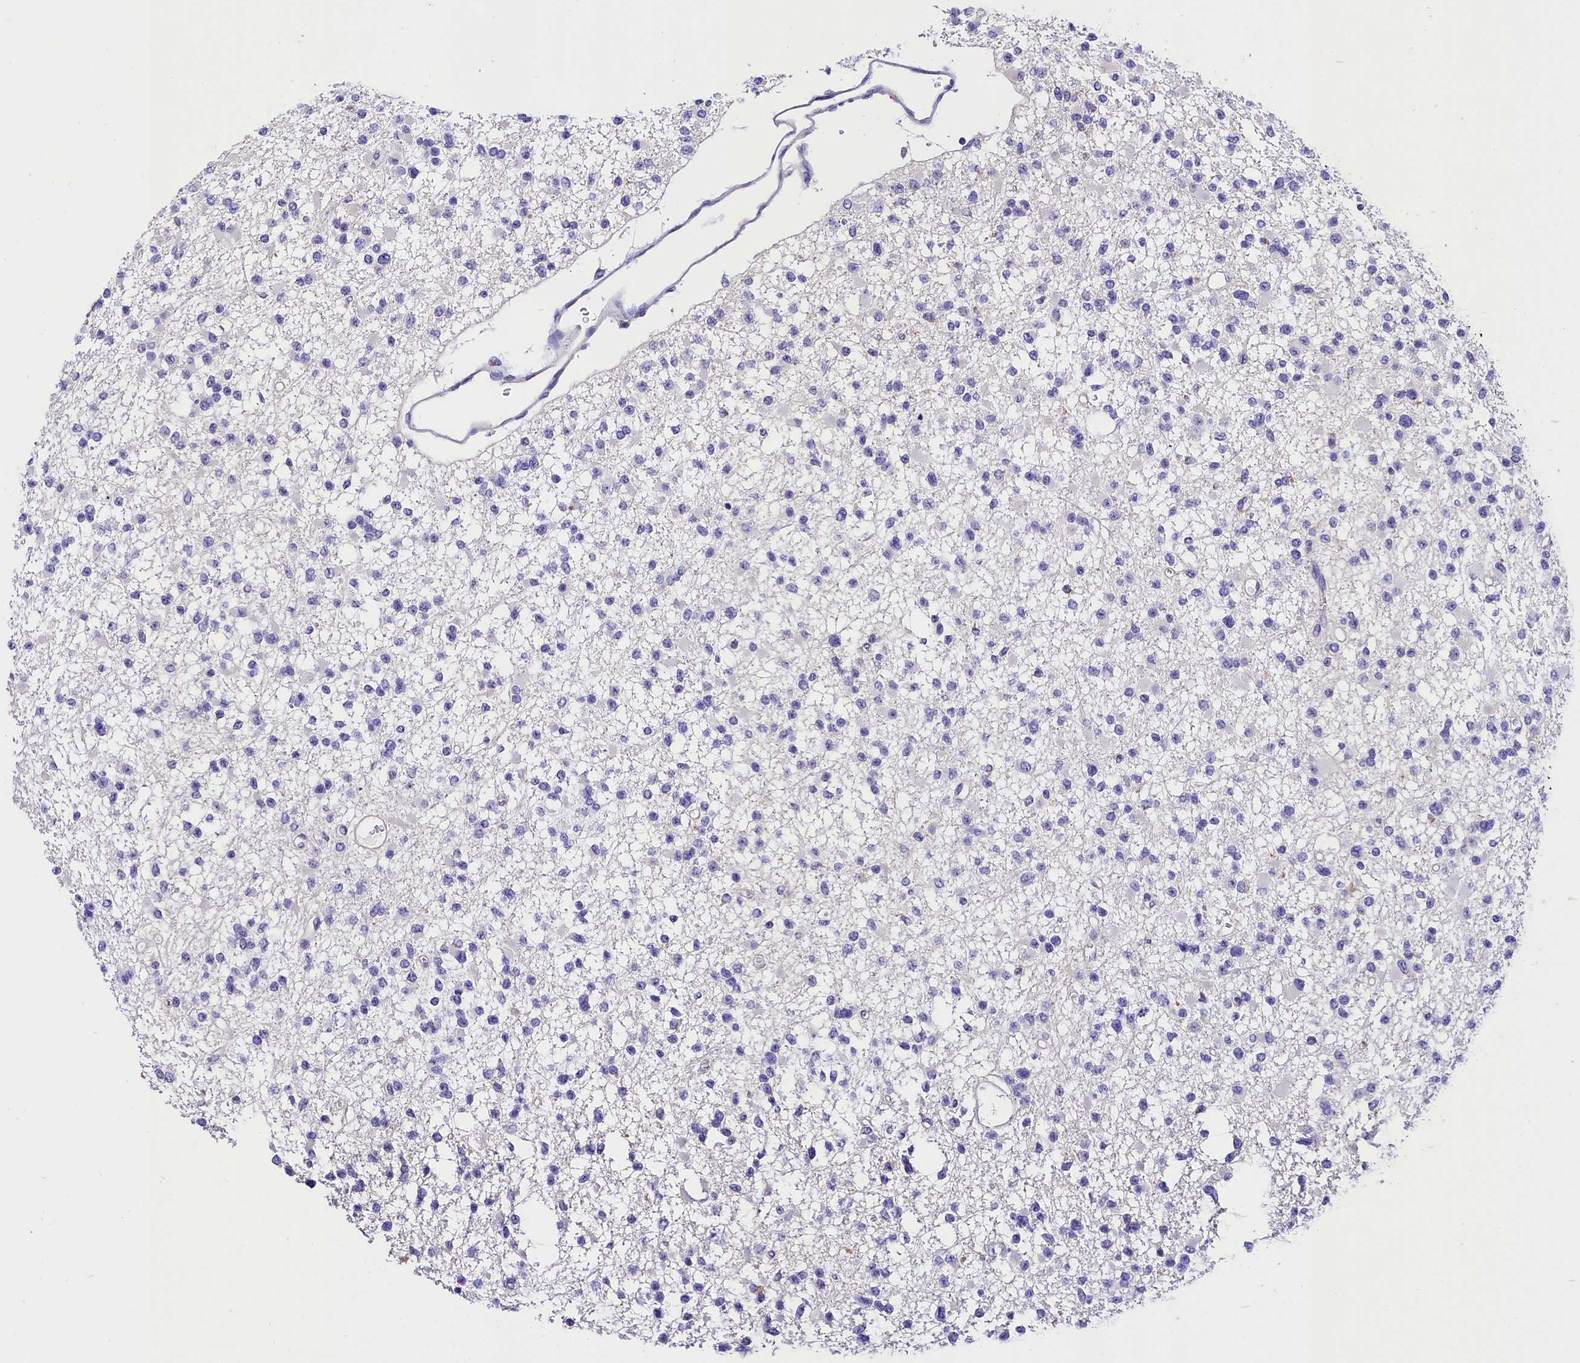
{"staining": {"intensity": "negative", "quantity": "none", "location": "none"}, "tissue": "glioma", "cell_type": "Tumor cells", "image_type": "cancer", "snomed": [{"axis": "morphology", "description": "Glioma, malignant, Low grade"}, {"axis": "topography", "description": "Brain"}], "caption": "An image of glioma stained for a protein demonstrates no brown staining in tumor cells.", "gene": "ACAA2", "patient": {"sex": "female", "age": 22}}